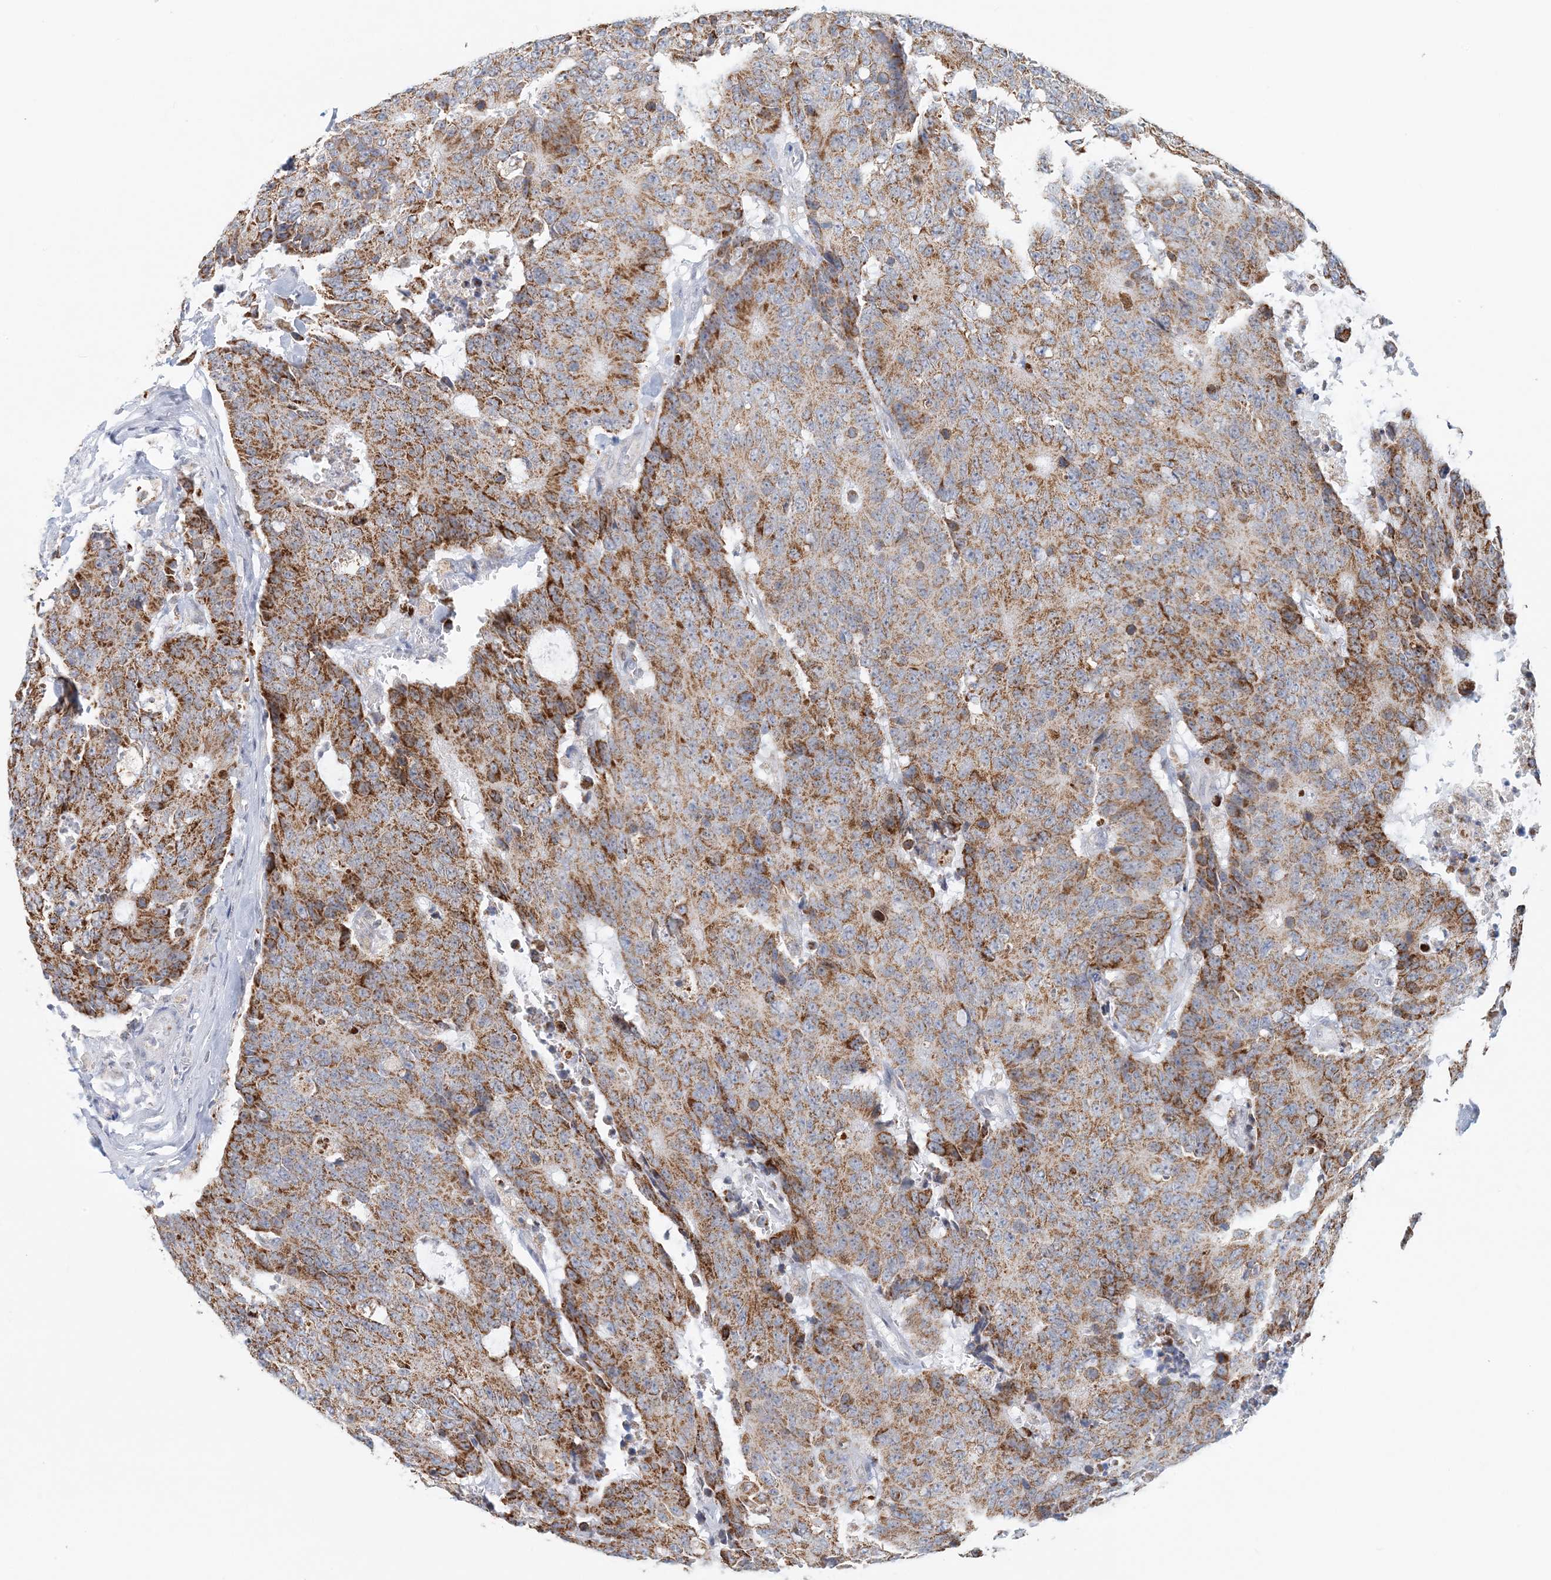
{"staining": {"intensity": "strong", "quantity": "25%-75%", "location": "cytoplasmic/membranous"}, "tissue": "colorectal cancer", "cell_type": "Tumor cells", "image_type": "cancer", "snomed": [{"axis": "morphology", "description": "Adenocarcinoma, NOS"}, {"axis": "topography", "description": "Colon"}], "caption": "An immunohistochemistry histopathology image of tumor tissue is shown. Protein staining in brown highlights strong cytoplasmic/membranous positivity in colorectal adenocarcinoma within tumor cells.", "gene": "BDH1", "patient": {"sex": "female", "age": 86}}